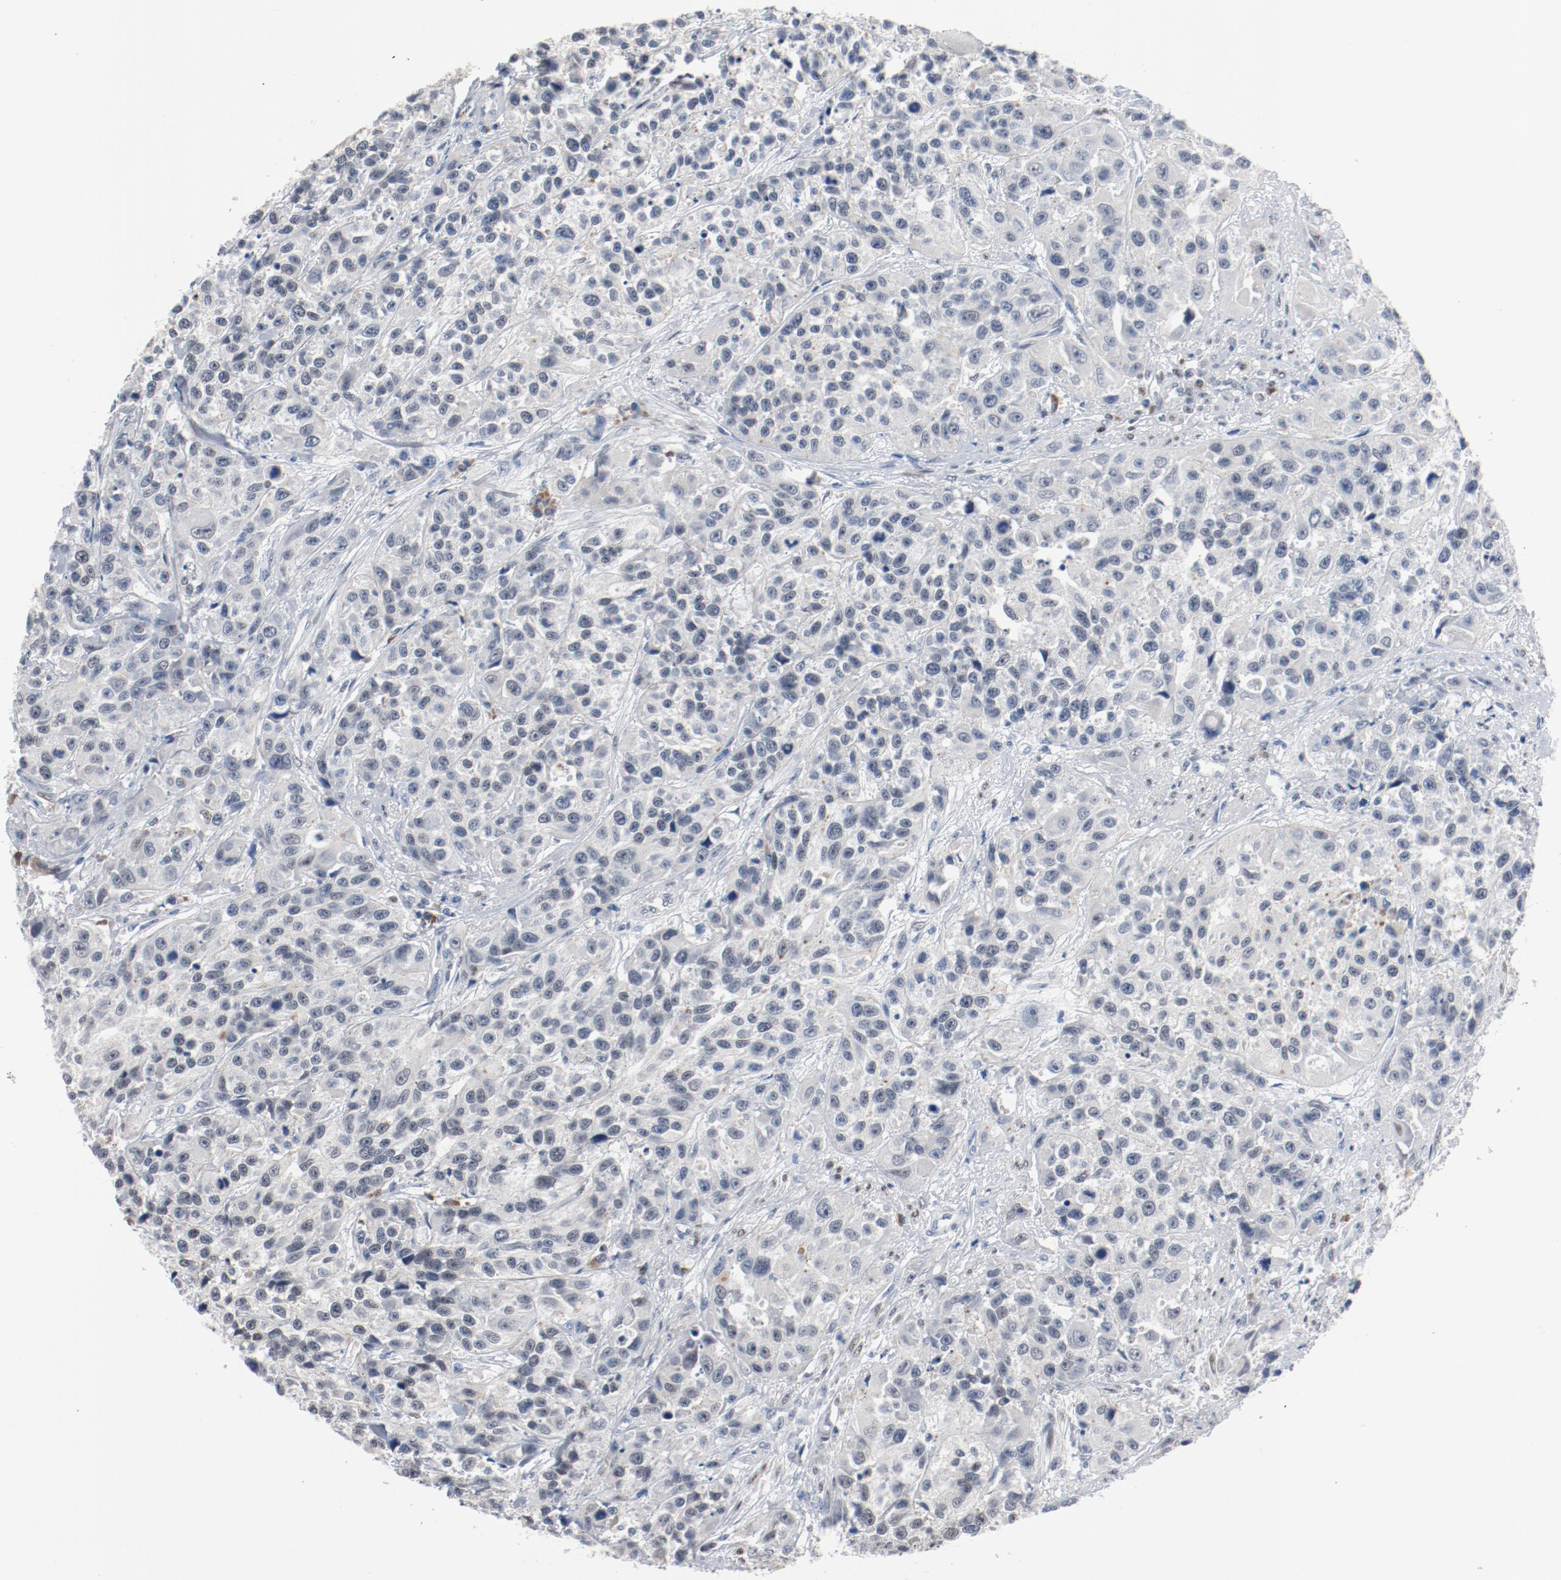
{"staining": {"intensity": "negative", "quantity": "none", "location": "none"}, "tissue": "urothelial cancer", "cell_type": "Tumor cells", "image_type": "cancer", "snomed": [{"axis": "morphology", "description": "Urothelial carcinoma, High grade"}, {"axis": "topography", "description": "Urinary bladder"}], "caption": "This is an IHC micrograph of human urothelial cancer. There is no expression in tumor cells.", "gene": "FOXP1", "patient": {"sex": "female", "age": 81}}